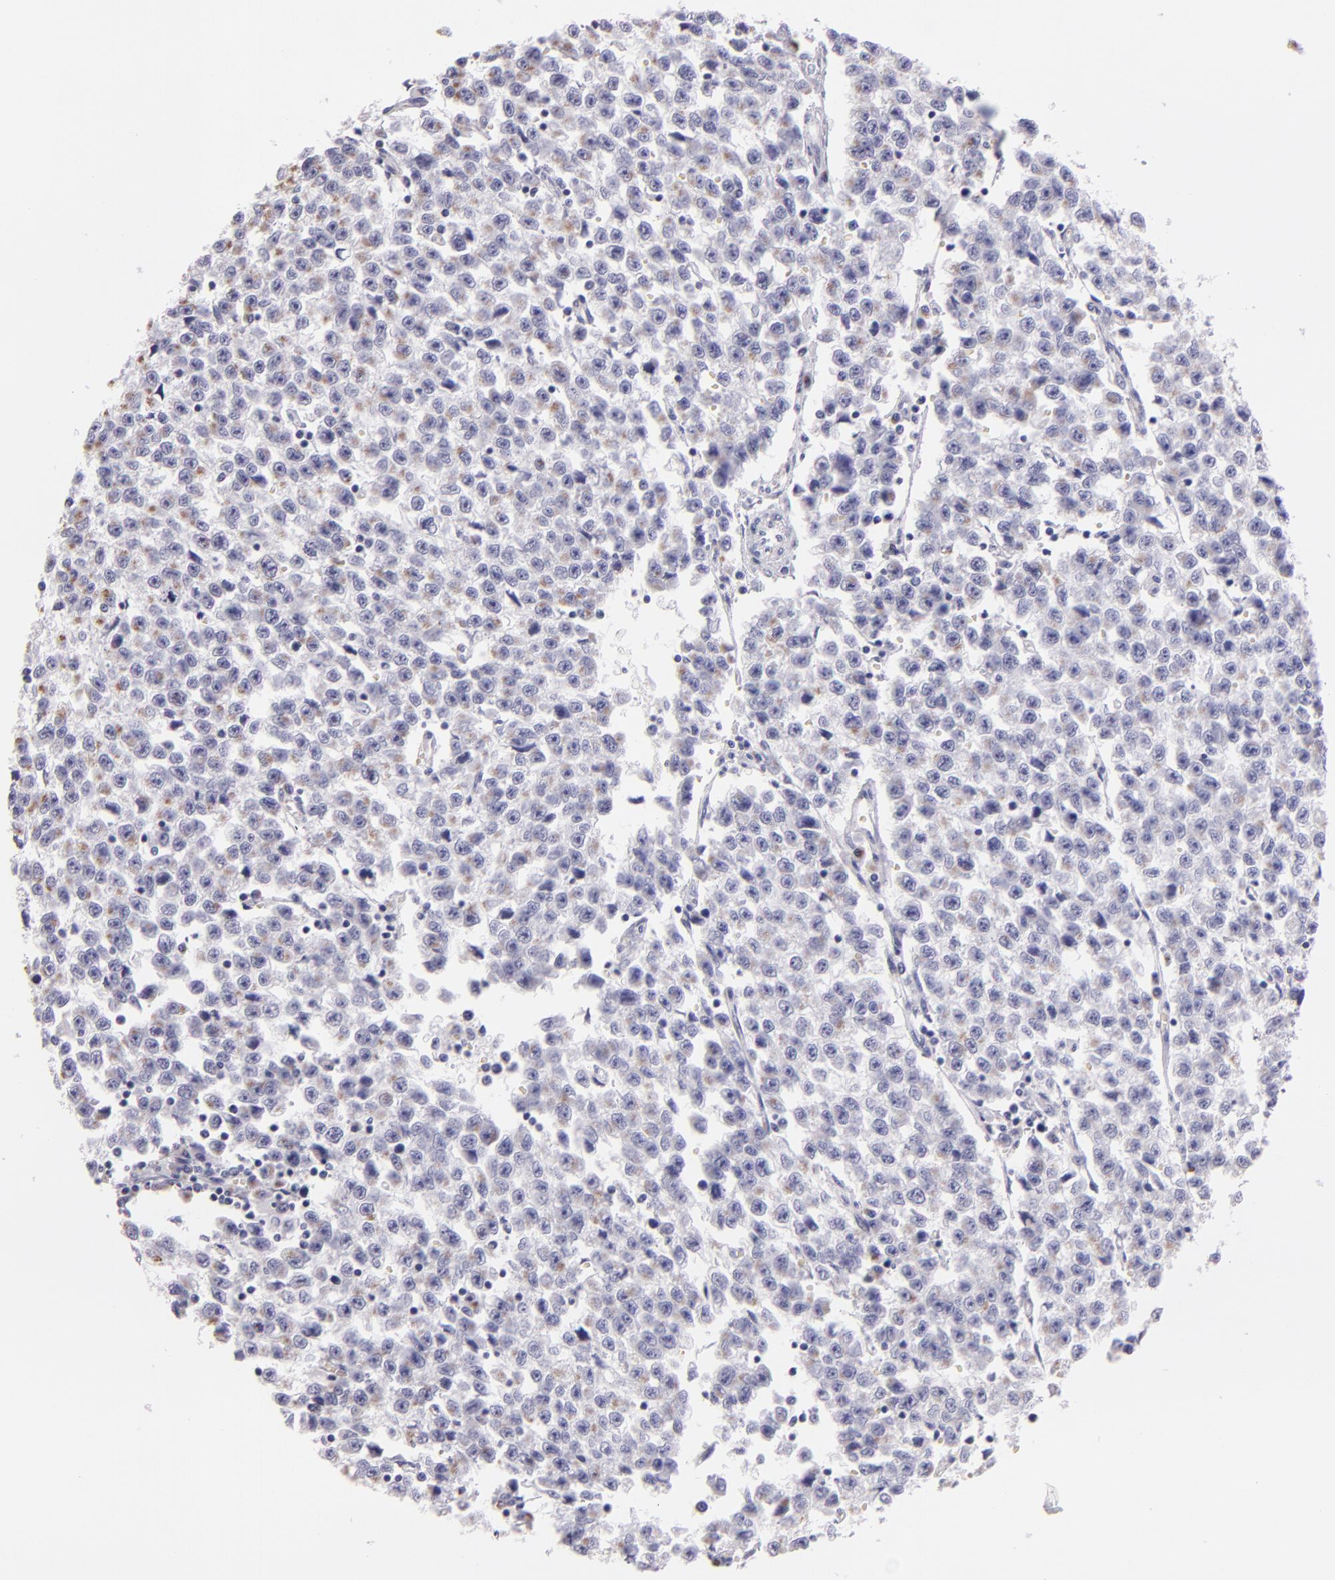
{"staining": {"intensity": "negative", "quantity": "none", "location": "none"}, "tissue": "testis cancer", "cell_type": "Tumor cells", "image_type": "cancer", "snomed": [{"axis": "morphology", "description": "Seminoma, NOS"}, {"axis": "topography", "description": "Testis"}], "caption": "Immunohistochemical staining of human seminoma (testis) exhibits no significant positivity in tumor cells. The staining is performed using DAB (3,3'-diaminobenzidine) brown chromogen with nuclei counter-stained in using hematoxylin.", "gene": "MUC5AC", "patient": {"sex": "male", "age": 35}}